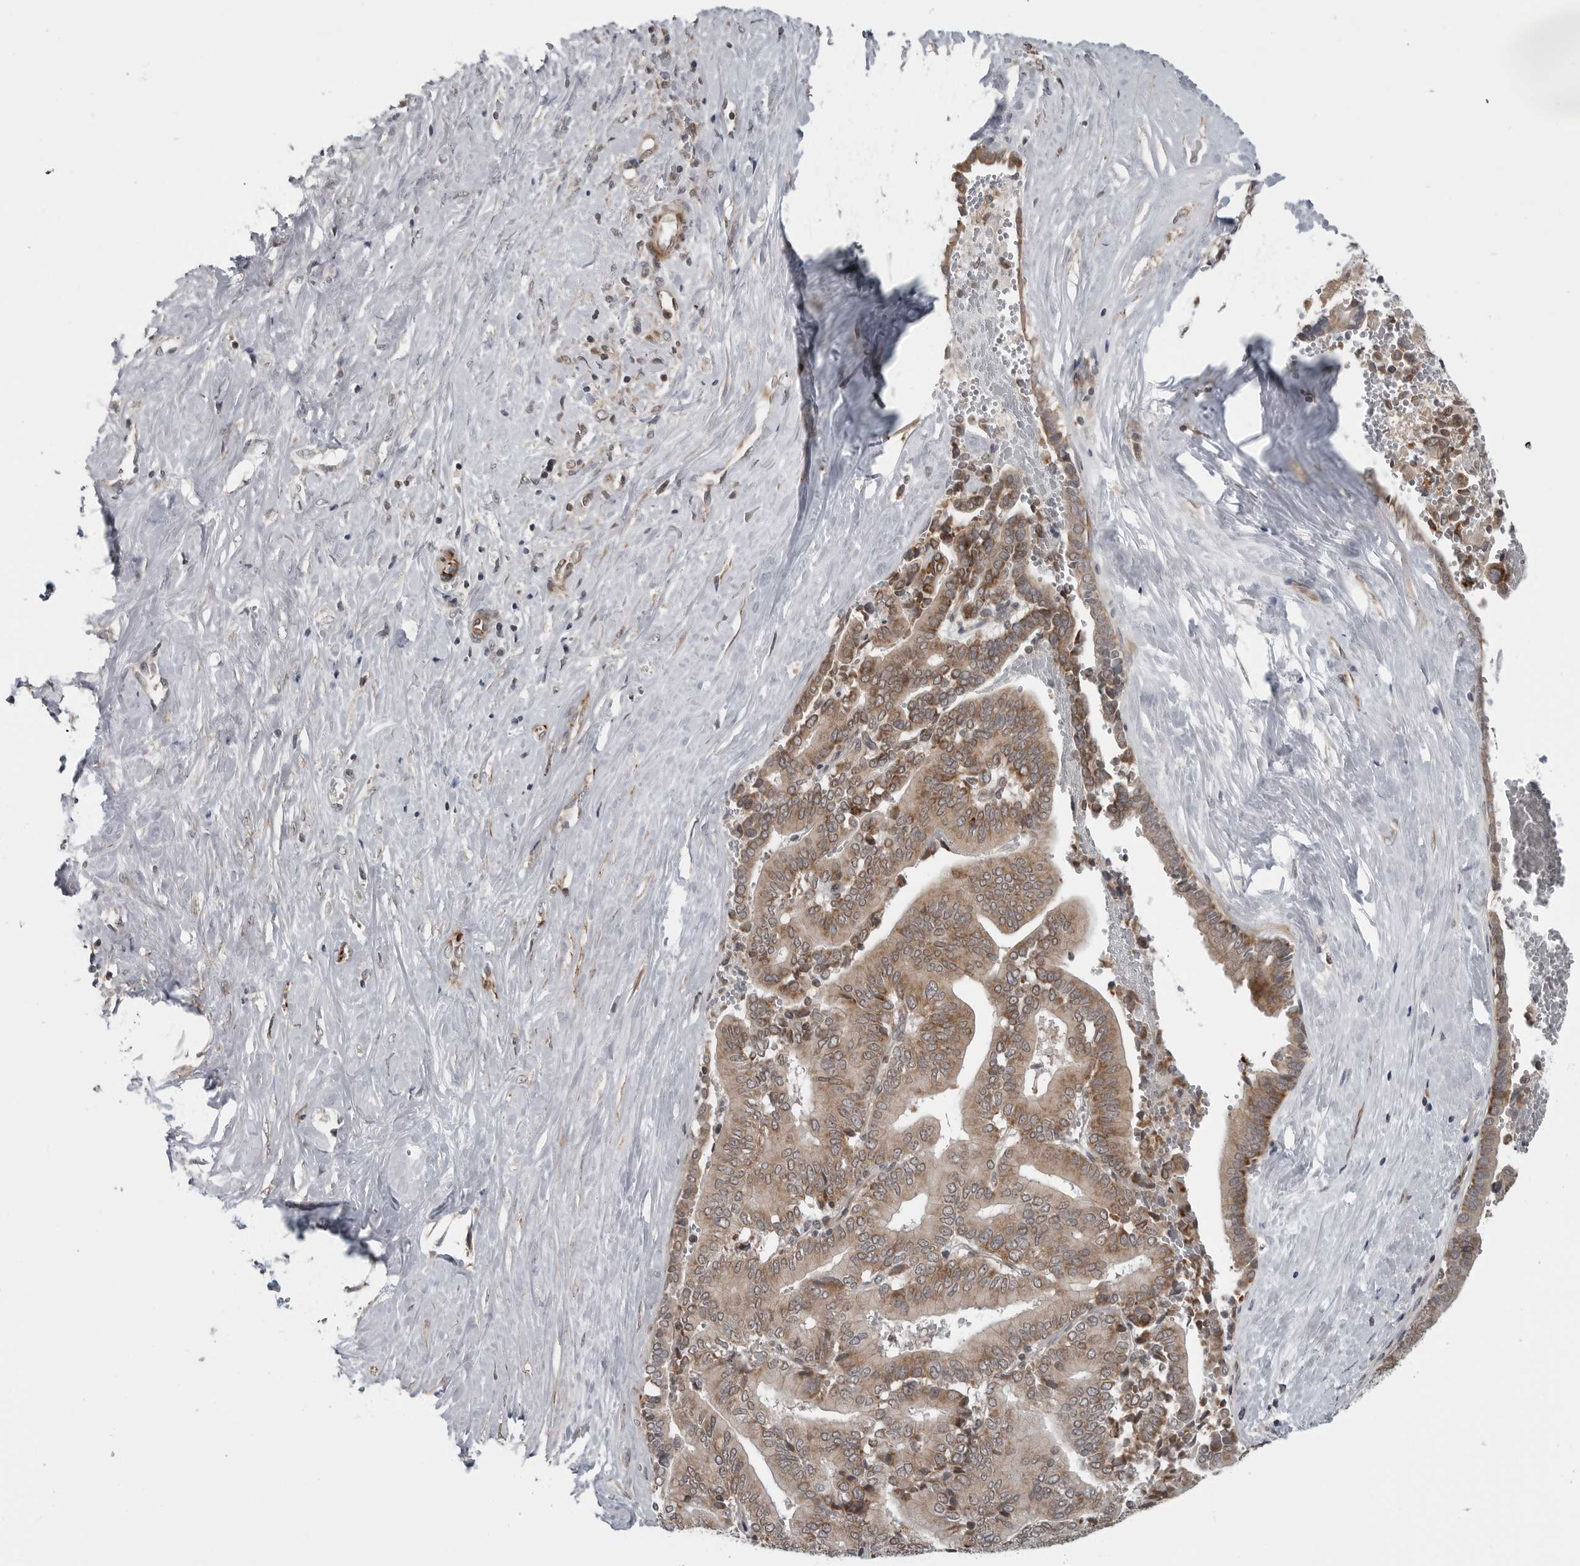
{"staining": {"intensity": "moderate", "quantity": ">75%", "location": "cytoplasmic/membranous"}, "tissue": "liver cancer", "cell_type": "Tumor cells", "image_type": "cancer", "snomed": [{"axis": "morphology", "description": "Cholangiocarcinoma"}, {"axis": "topography", "description": "Liver"}], "caption": "Protein expression analysis of human liver cancer (cholangiocarcinoma) reveals moderate cytoplasmic/membranous staining in about >75% of tumor cells.", "gene": "FAAP100", "patient": {"sex": "female", "age": 75}}